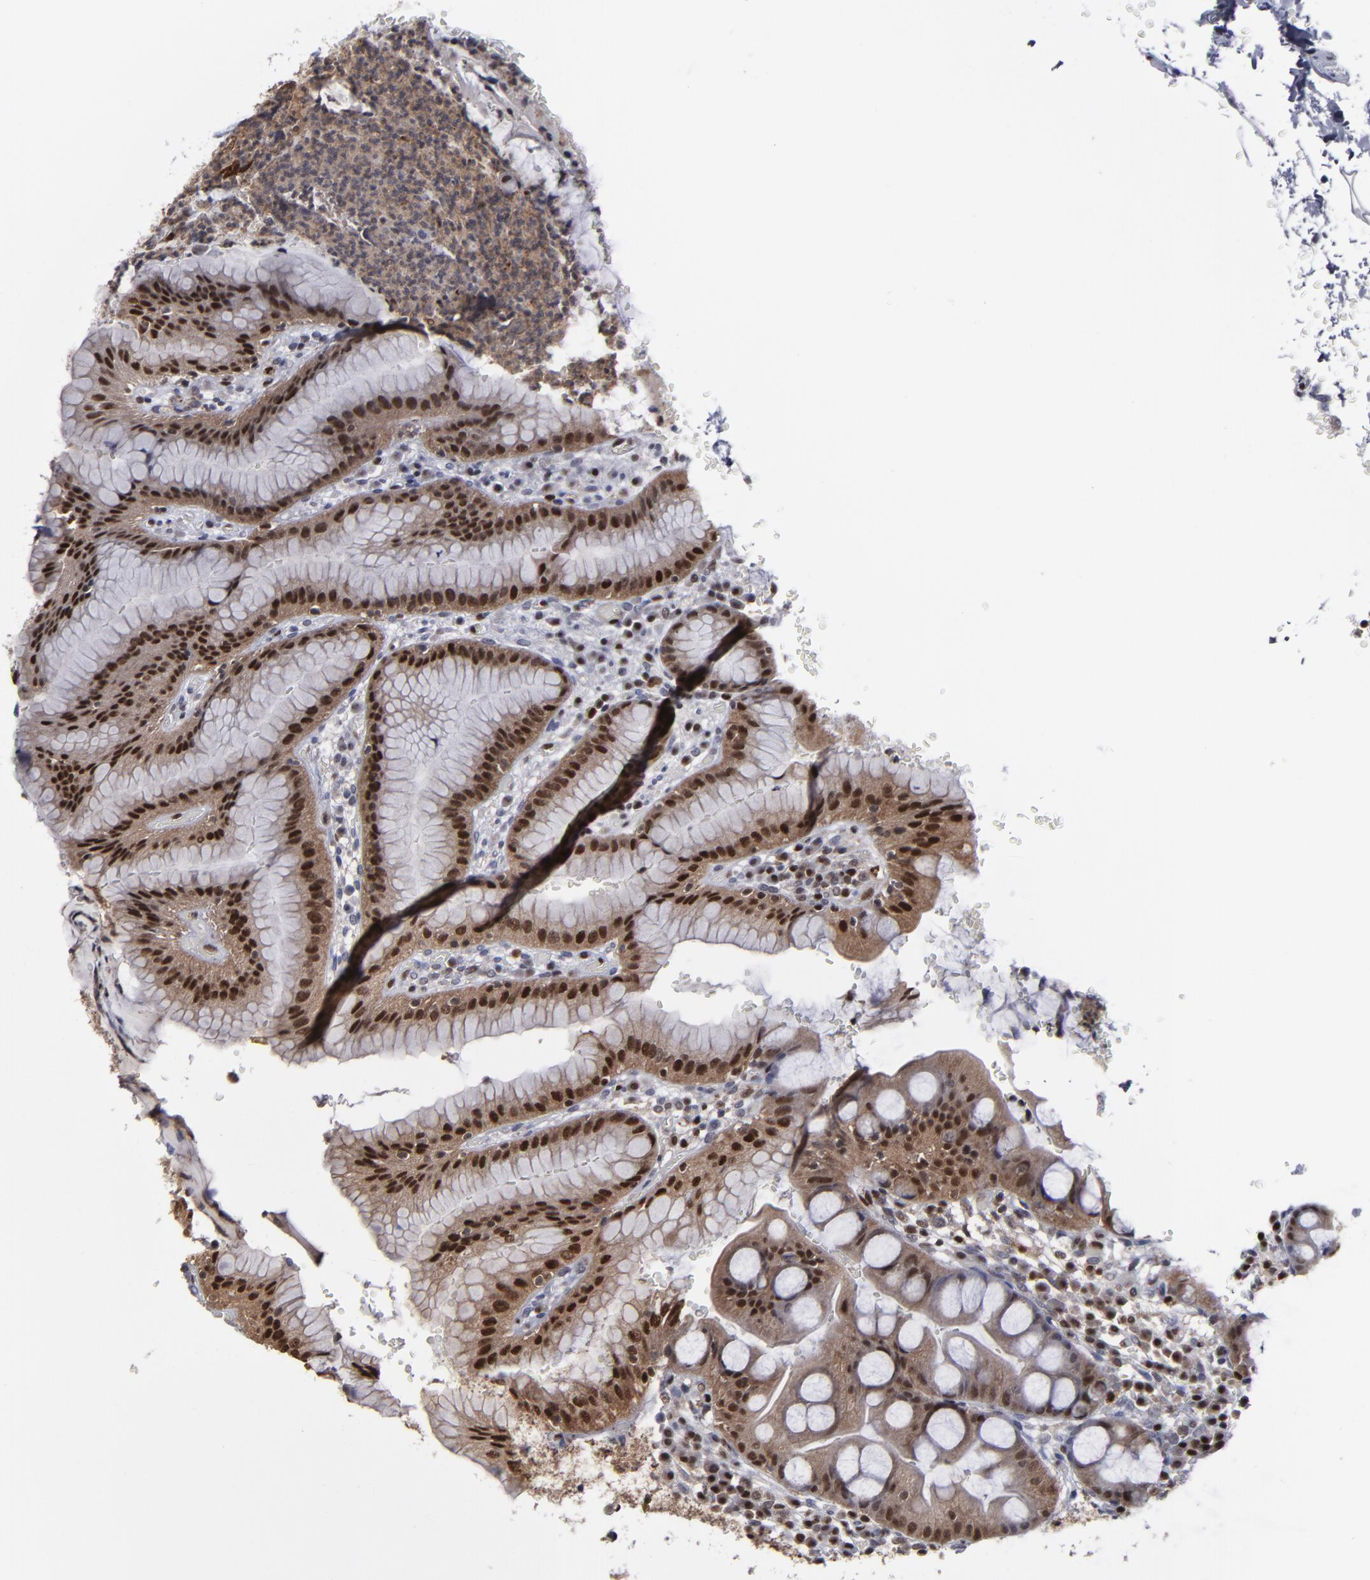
{"staining": {"intensity": "moderate", "quantity": ">75%", "location": "cytoplasmic/membranous,nuclear"}, "tissue": "stomach", "cell_type": "Glandular cells", "image_type": "normal", "snomed": [{"axis": "morphology", "description": "Normal tissue, NOS"}, {"axis": "morphology", "description": "Inflammation, NOS"}, {"axis": "topography", "description": "Stomach, lower"}], "caption": "This image exhibits benign stomach stained with immunohistochemistry to label a protein in brown. The cytoplasmic/membranous,nuclear of glandular cells show moderate positivity for the protein. Nuclei are counter-stained blue.", "gene": "GSR", "patient": {"sex": "male", "age": 59}}